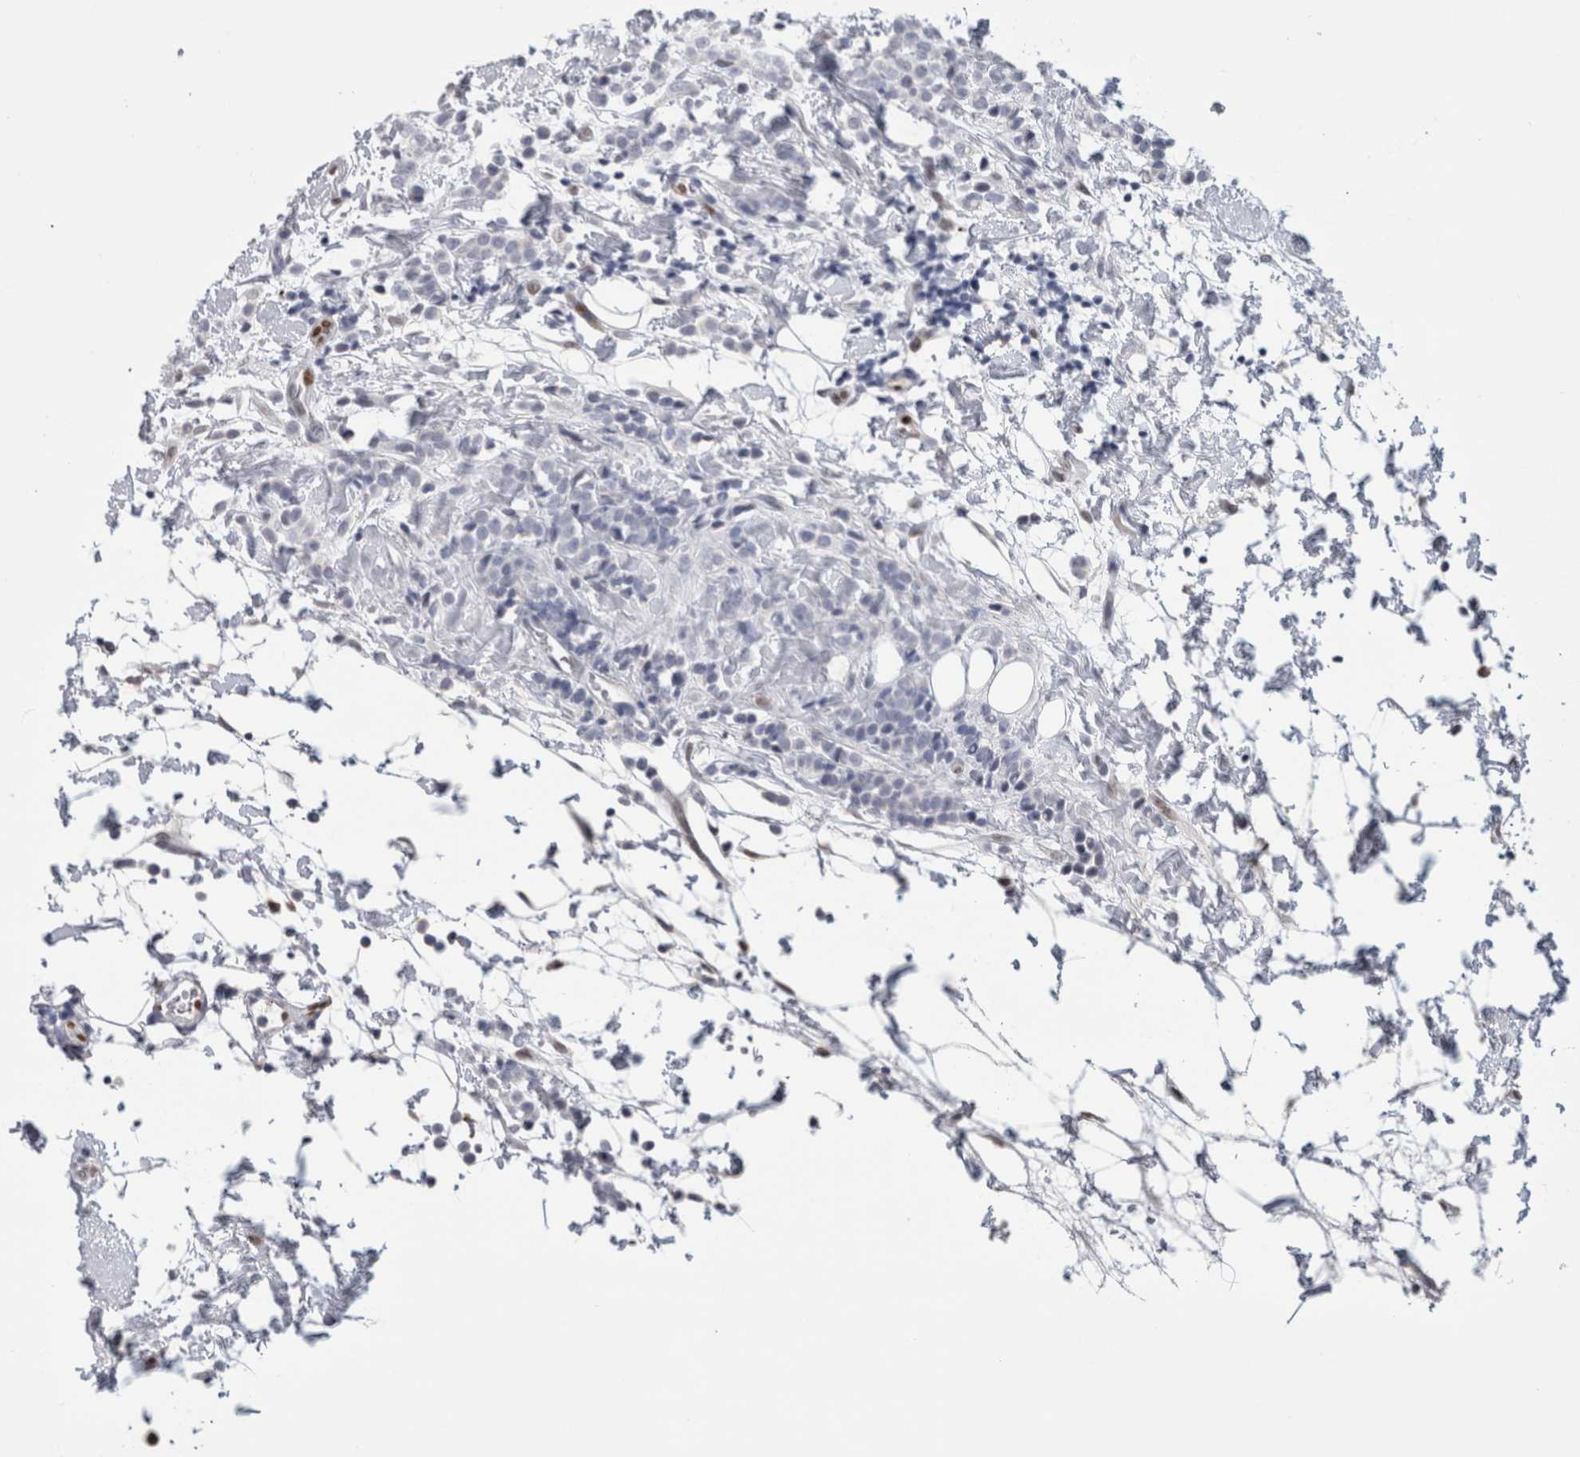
{"staining": {"intensity": "negative", "quantity": "none", "location": "none"}, "tissue": "breast cancer", "cell_type": "Tumor cells", "image_type": "cancer", "snomed": [{"axis": "morphology", "description": "Lobular carcinoma"}, {"axis": "topography", "description": "Breast"}], "caption": "High magnification brightfield microscopy of breast cancer (lobular carcinoma) stained with DAB (3,3'-diaminobenzidine) (brown) and counterstained with hematoxylin (blue): tumor cells show no significant staining. Nuclei are stained in blue.", "gene": "IL33", "patient": {"sex": "female", "age": 50}}